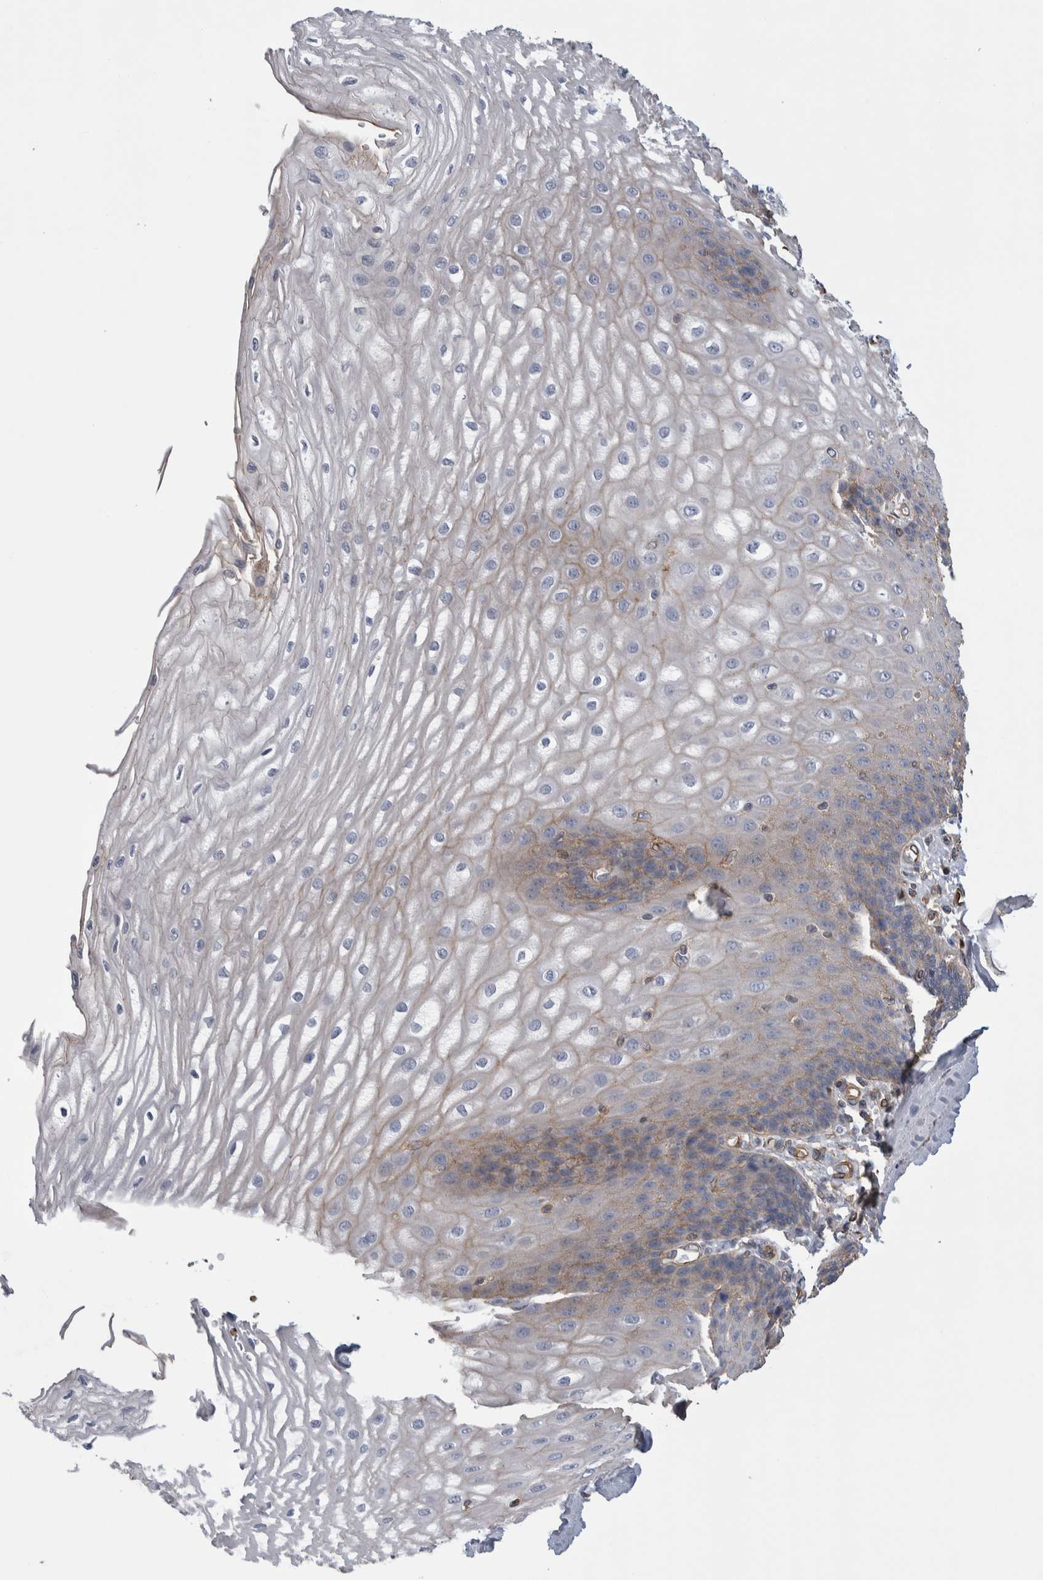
{"staining": {"intensity": "moderate", "quantity": "<25%", "location": "cytoplasmic/membranous"}, "tissue": "esophagus", "cell_type": "Squamous epithelial cells", "image_type": "normal", "snomed": [{"axis": "morphology", "description": "Normal tissue, NOS"}, {"axis": "topography", "description": "Esophagus"}], "caption": "This photomicrograph displays immunohistochemistry (IHC) staining of unremarkable human esophagus, with low moderate cytoplasmic/membranous staining in approximately <25% of squamous epithelial cells.", "gene": "KIF12", "patient": {"sex": "male", "age": 54}}